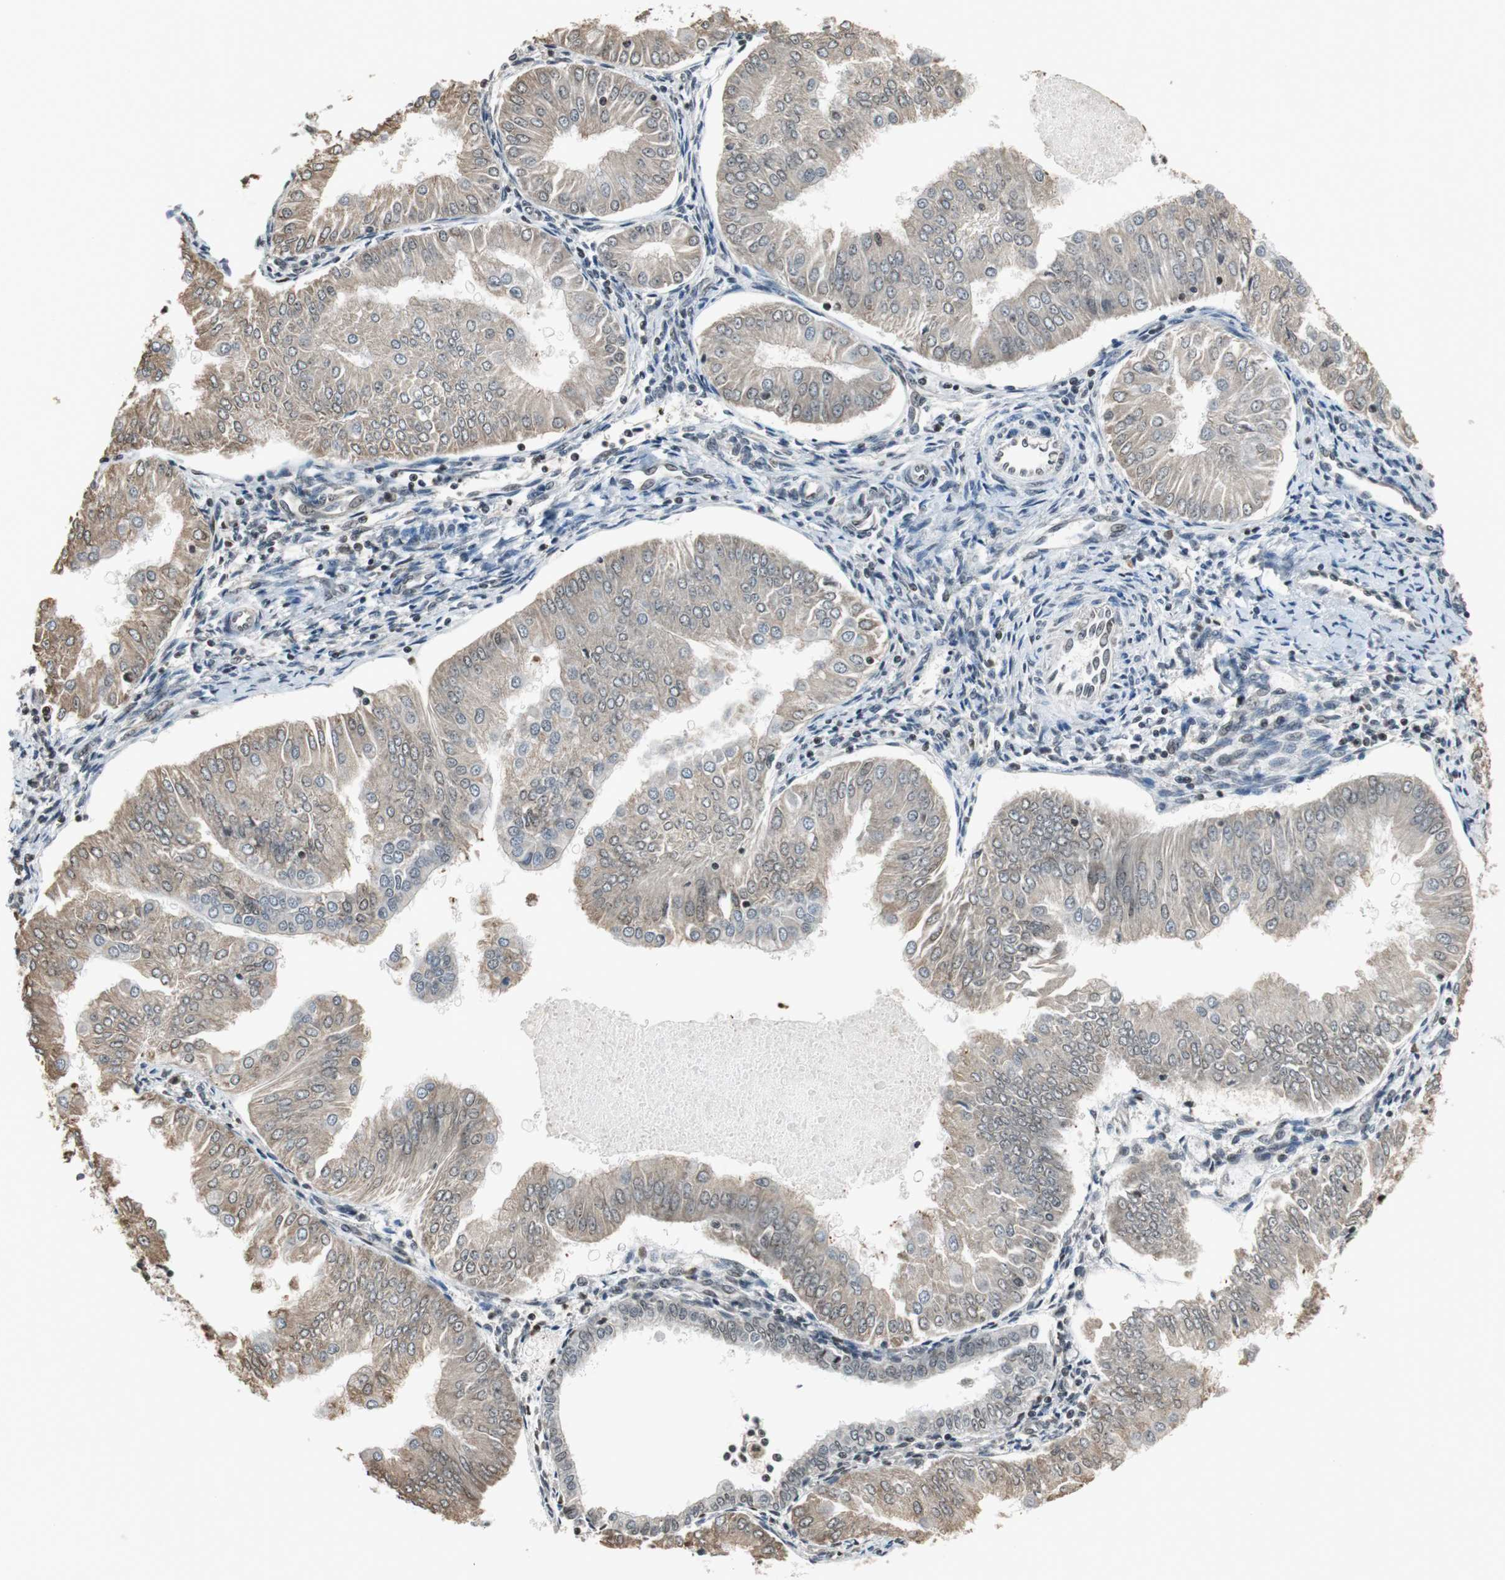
{"staining": {"intensity": "weak", "quantity": ">75%", "location": "cytoplasmic/membranous"}, "tissue": "endometrial cancer", "cell_type": "Tumor cells", "image_type": "cancer", "snomed": [{"axis": "morphology", "description": "Adenocarcinoma, NOS"}, {"axis": "topography", "description": "Endometrium"}], "caption": "Endometrial cancer (adenocarcinoma) stained for a protein (brown) shows weak cytoplasmic/membranous positive positivity in about >75% of tumor cells.", "gene": "REST", "patient": {"sex": "female", "age": 53}}